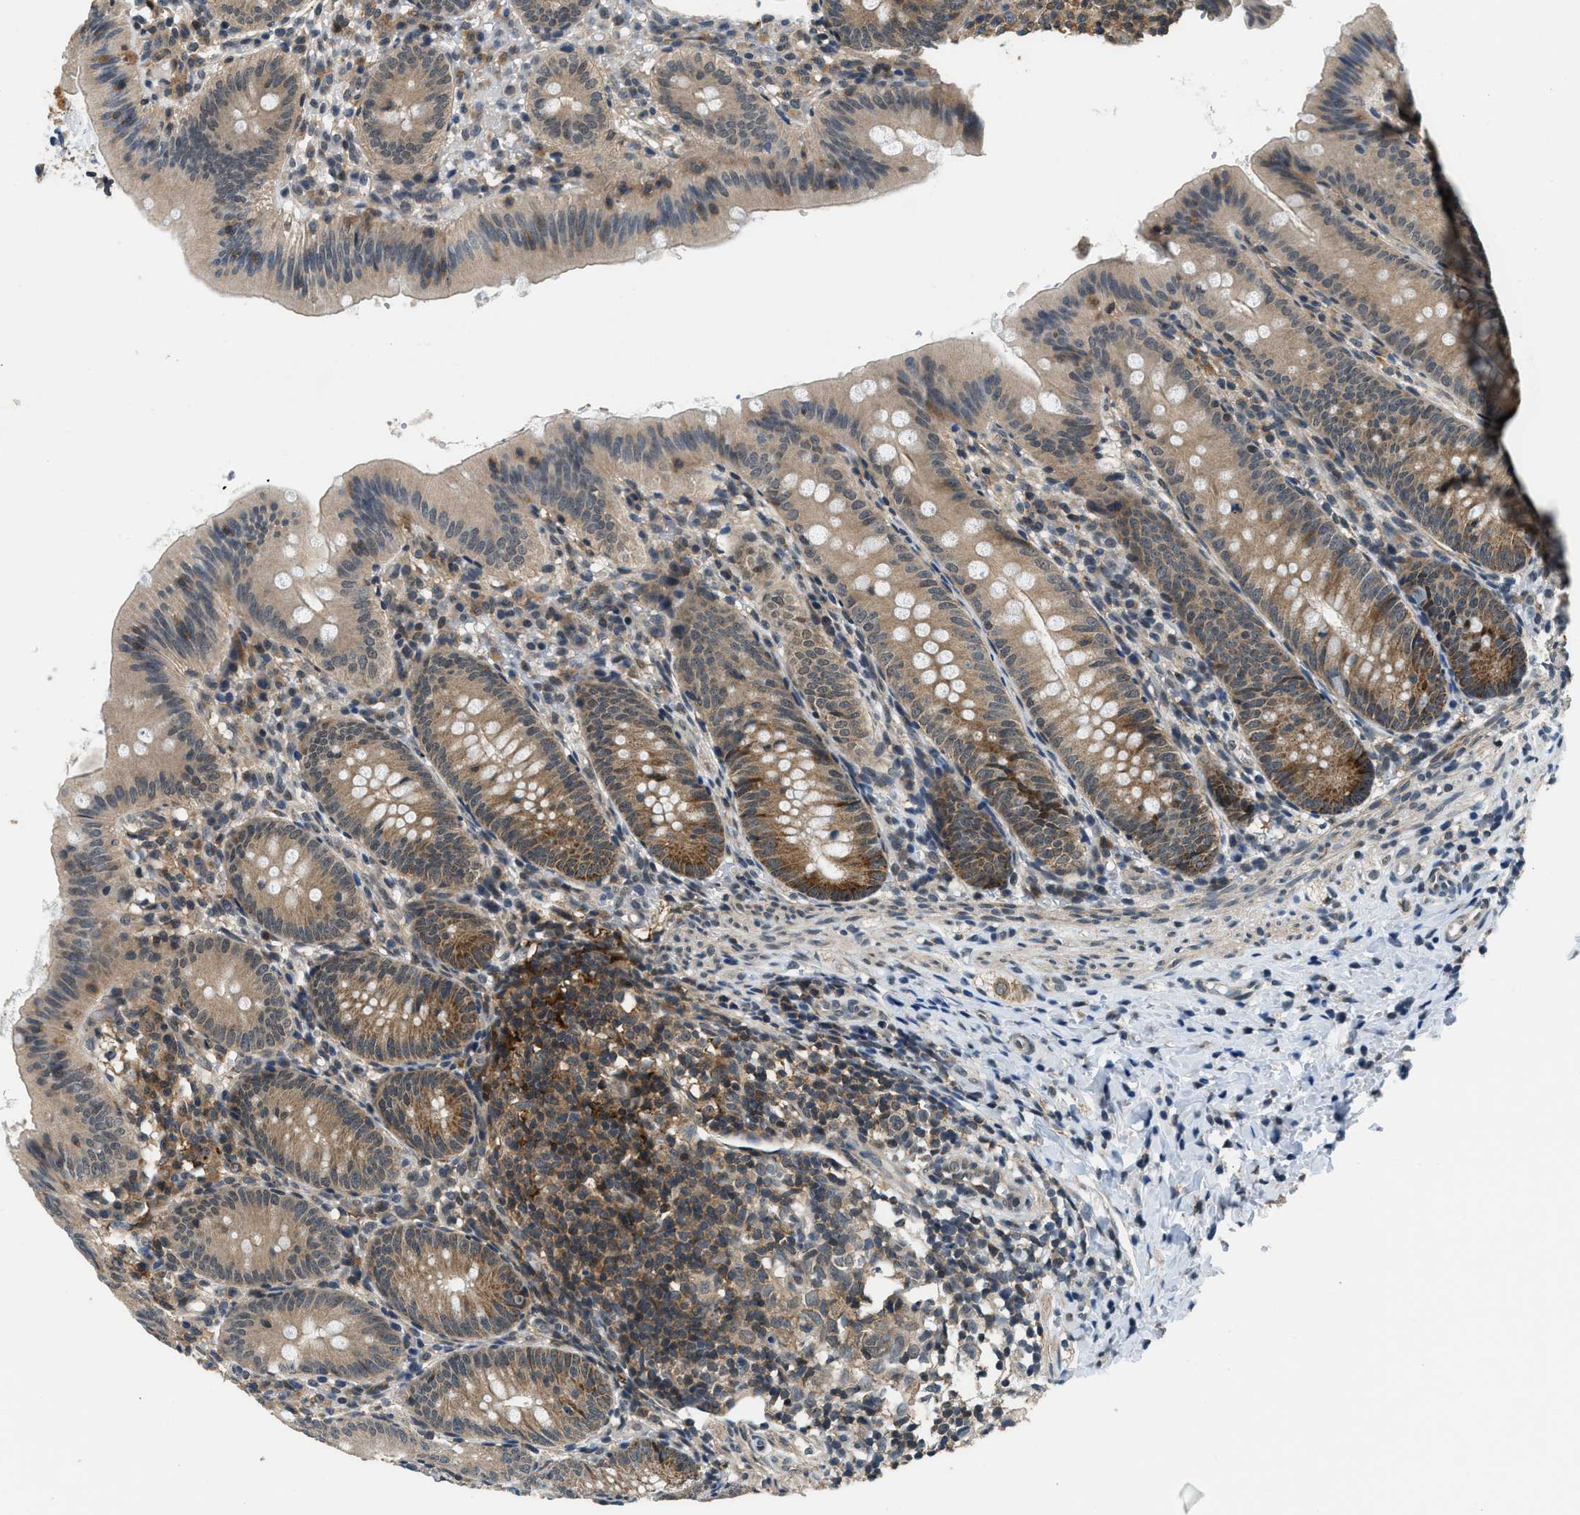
{"staining": {"intensity": "moderate", "quantity": ">75%", "location": "cytoplasmic/membranous"}, "tissue": "appendix", "cell_type": "Glandular cells", "image_type": "normal", "snomed": [{"axis": "morphology", "description": "Normal tissue, NOS"}, {"axis": "topography", "description": "Appendix"}], "caption": "This image reveals immunohistochemistry staining of benign human appendix, with medium moderate cytoplasmic/membranous staining in approximately >75% of glandular cells.", "gene": "MTMR1", "patient": {"sex": "male", "age": 1}}